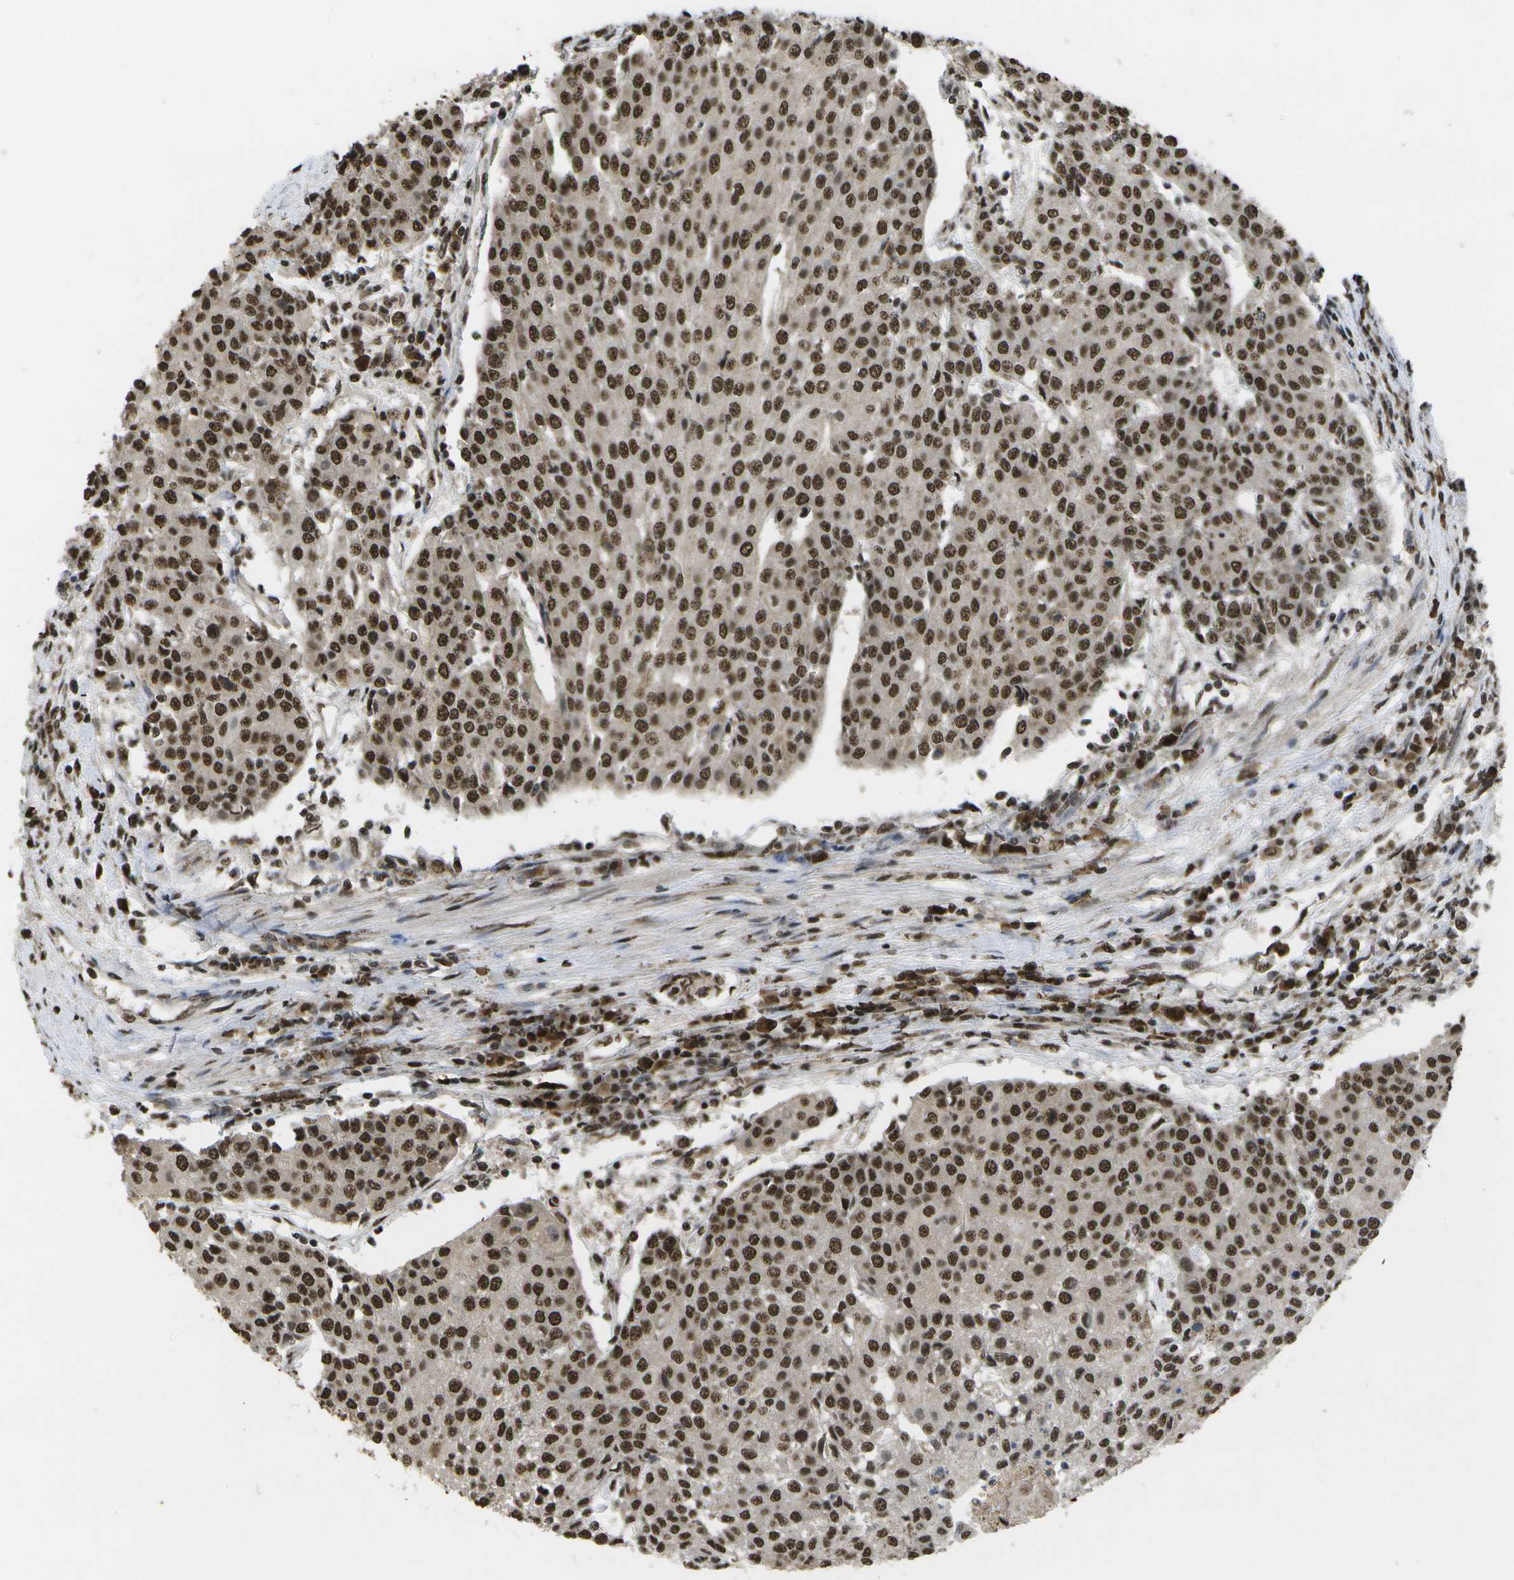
{"staining": {"intensity": "strong", "quantity": ">75%", "location": "nuclear"}, "tissue": "urothelial cancer", "cell_type": "Tumor cells", "image_type": "cancer", "snomed": [{"axis": "morphology", "description": "Urothelial carcinoma, High grade"}, {"axis": "topography", "description": "Urinary bladder"}], "caption": "An immunohistochemistry micrograph of tumor tissue is shown. Protein staining in brown labels strong nuclear positivity in urothelial cancer within tumor cells. Using DAB (brown) and hematoxylin (blue) stains, captured at high magnification using brightfield microscopy.", "gene": "SPEN", "patient": {"sex": "female", "age": 85}}